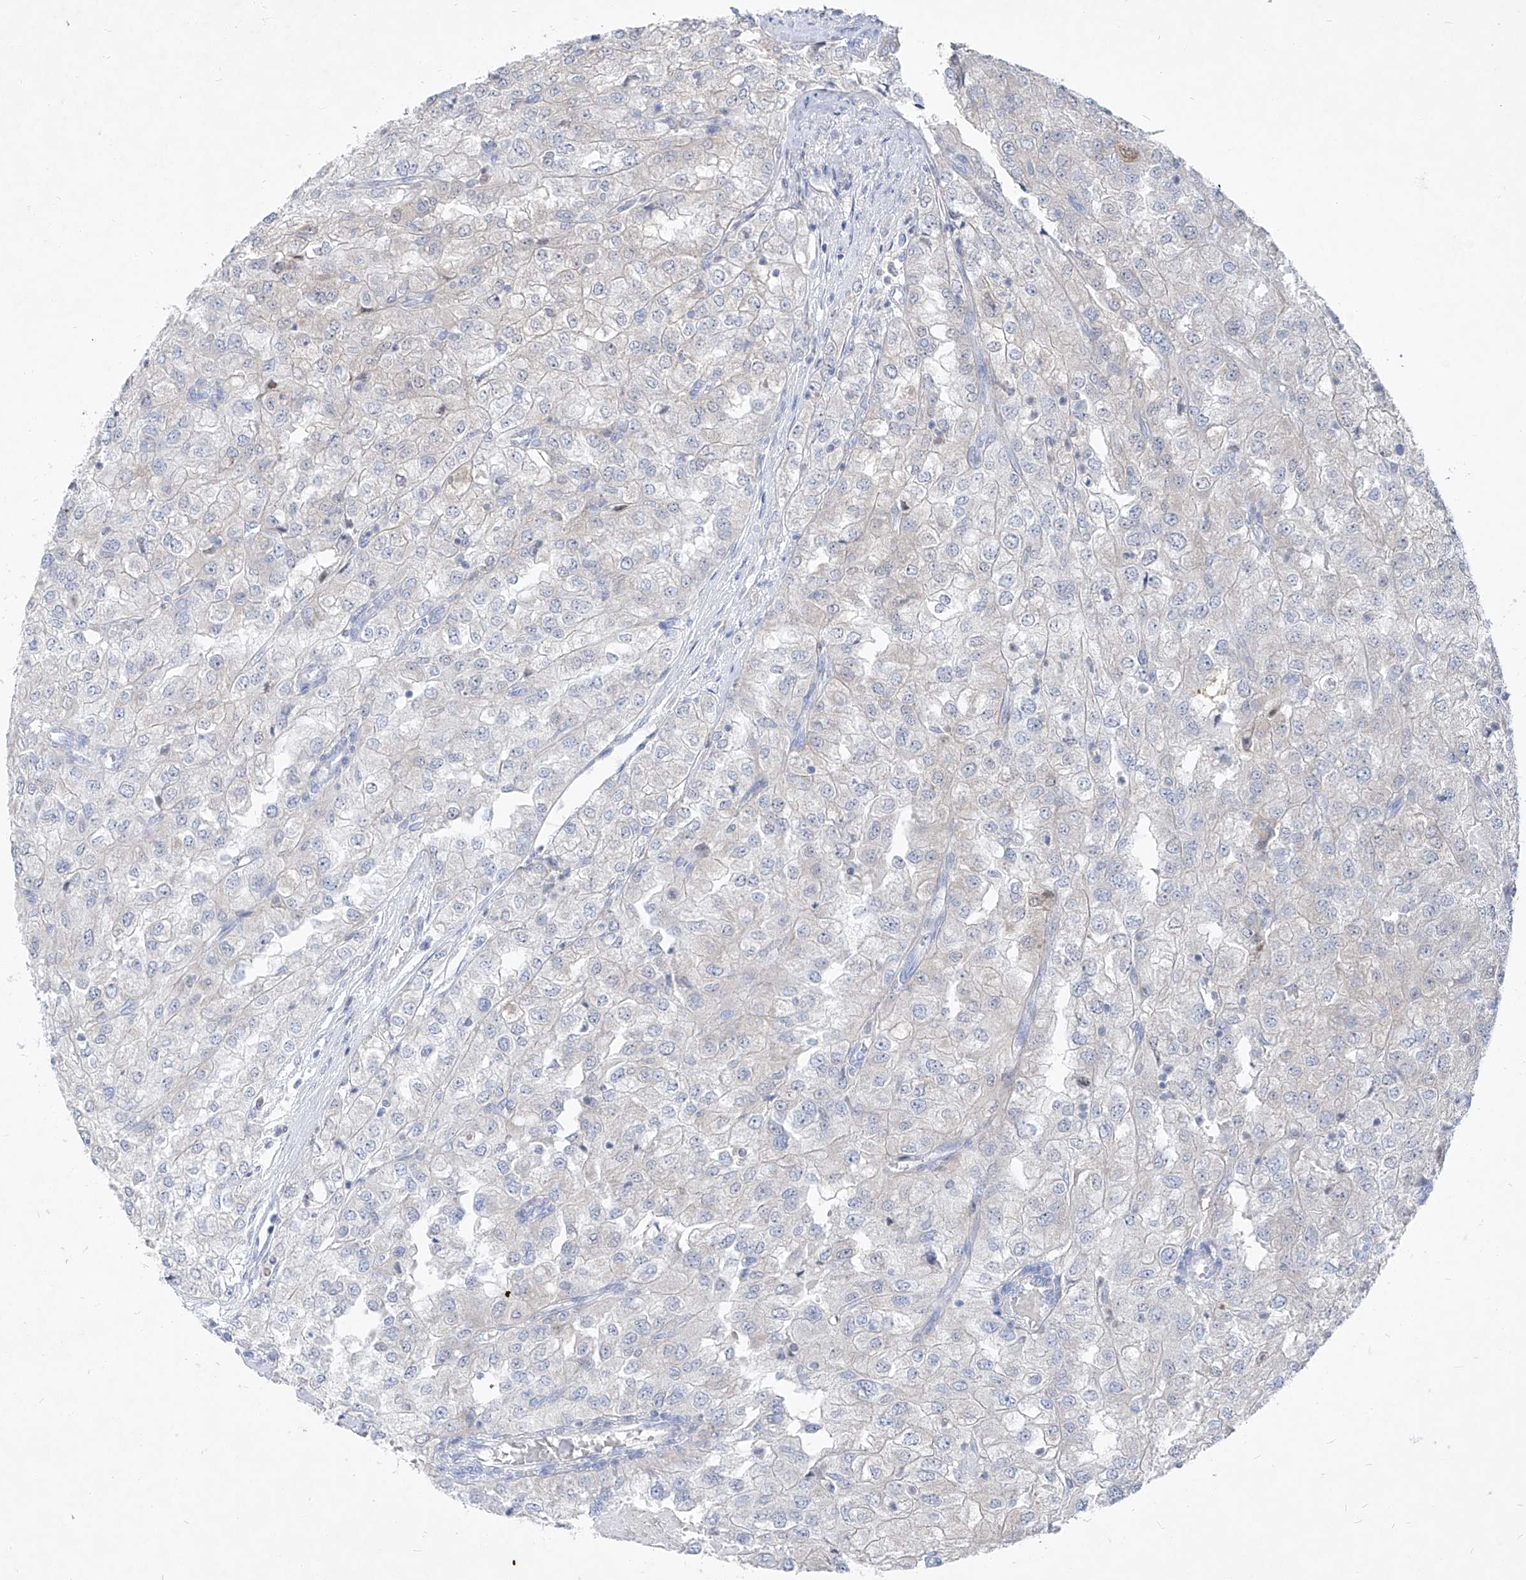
{"staining": {"intensity": "negative", "quantity": "none", "location": "none"}, "tissue": "renal cancer", "cell_type": "Tumor cells", "image_type": "cancer", "snomed": [{"axis": "morphology", "description": "Adenocarcinoma, NOS"}, {"axis": "topography", "description": "Kidney"}], "caption": "High magnification brightfield microscopy of renal adenocarcinoma stained with DAB (brown) and counterstained with hematoxylin (blue): tumor cells show no significant expression. Brightfield microscopy of immunohistochemistry (IHC) stained with DAB (brown) and hematoxylin (blue), captured at high magnification.", "gene": "UFL1", "patient": {"sex": "female", "age": 54}}